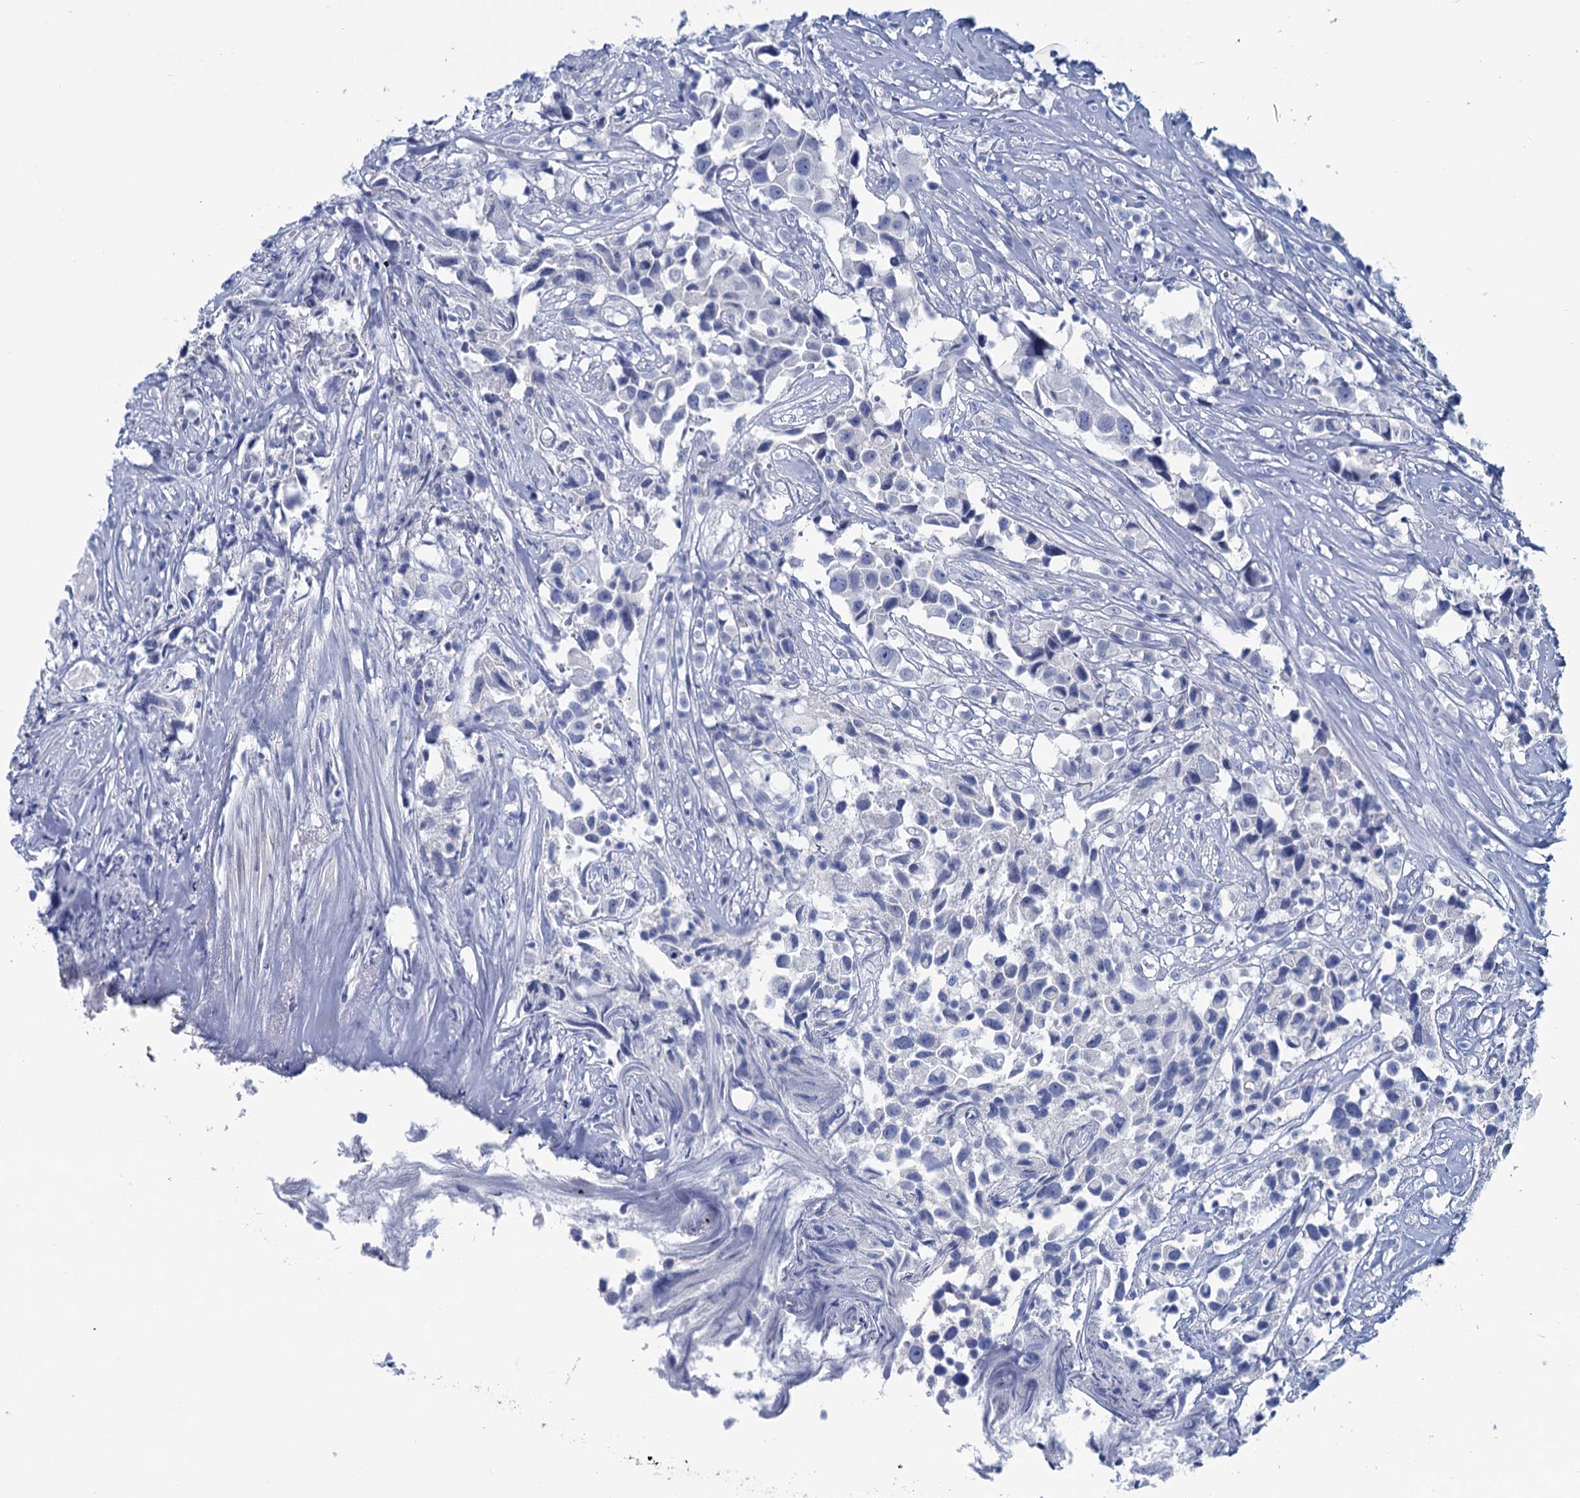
{"staining": {"intensity": "negative", "quantity": "none", "location": "none"}, "tissue": "urothelial cancer", "cell_type": "Tumor cells", "image_type": "cancer", "snomed": [{"axis": "morphology", "description": "Urothelial carcinoma, High grade"}, {"axis": "topography", "description": "Urinary bladder"}], "caption": "DAB immunohistochemical staining of urothelial cancer shows no significant expression in tumor cells.", "gene": "MYOZ3", "patient": {"sex": "female", "age": 75}}